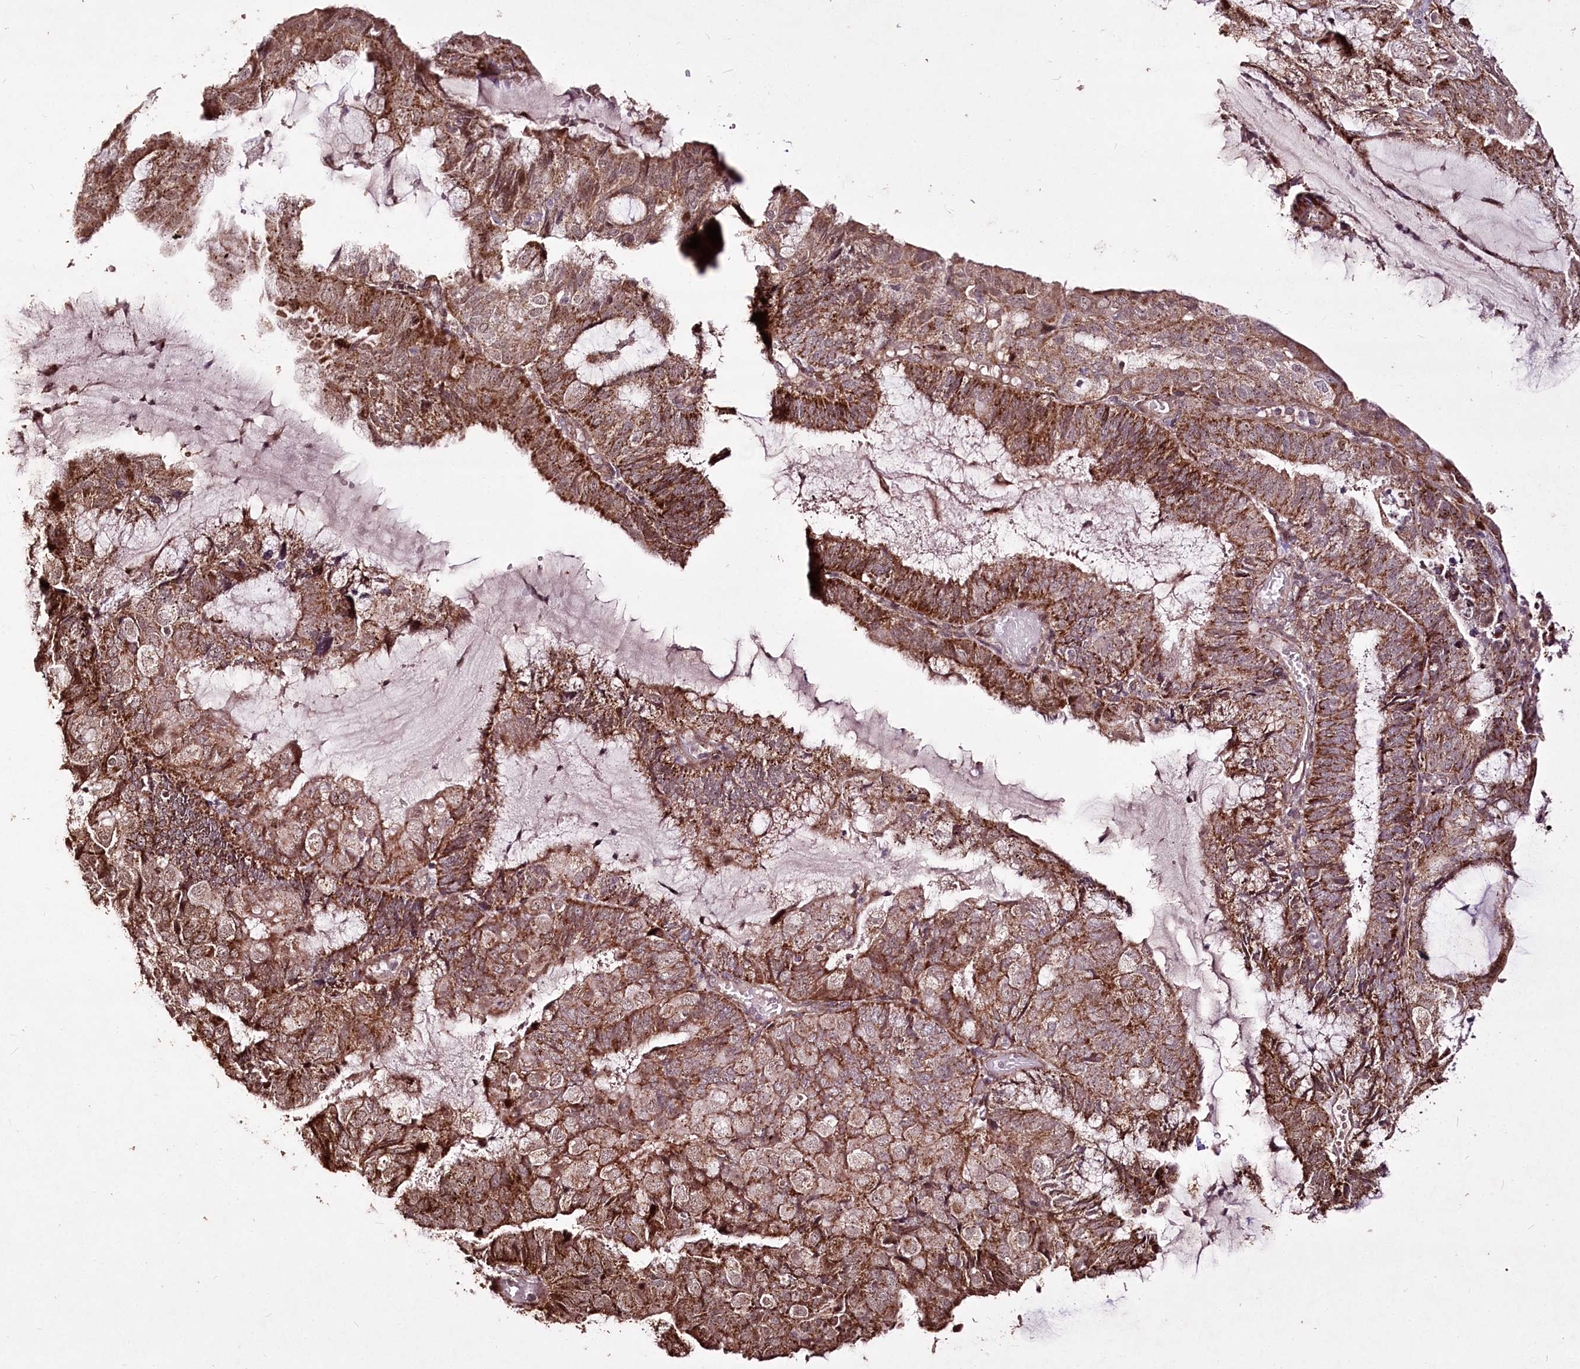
{"staining": {"intensity": "moderate", "quantity": ">75%", "location": "cytoplasmic/membranous"}, "tissue": "endometrial cancer", "cell_type": "Tumor cells", "image_type": "cancer", "snomed": [{"axis": "morphology", "description": "Adenocarcinoma, NOS"}, {"axis": "topography", "description": "Endometrium"}], "caption": "Moderate cytoplasmic/membranous protein staining is present in approximately >75% of tumor cells in endometrial cancer (adenocarcinoma).", "gene": "CARD19", "patient": {"sex": "female", "age": 81}}